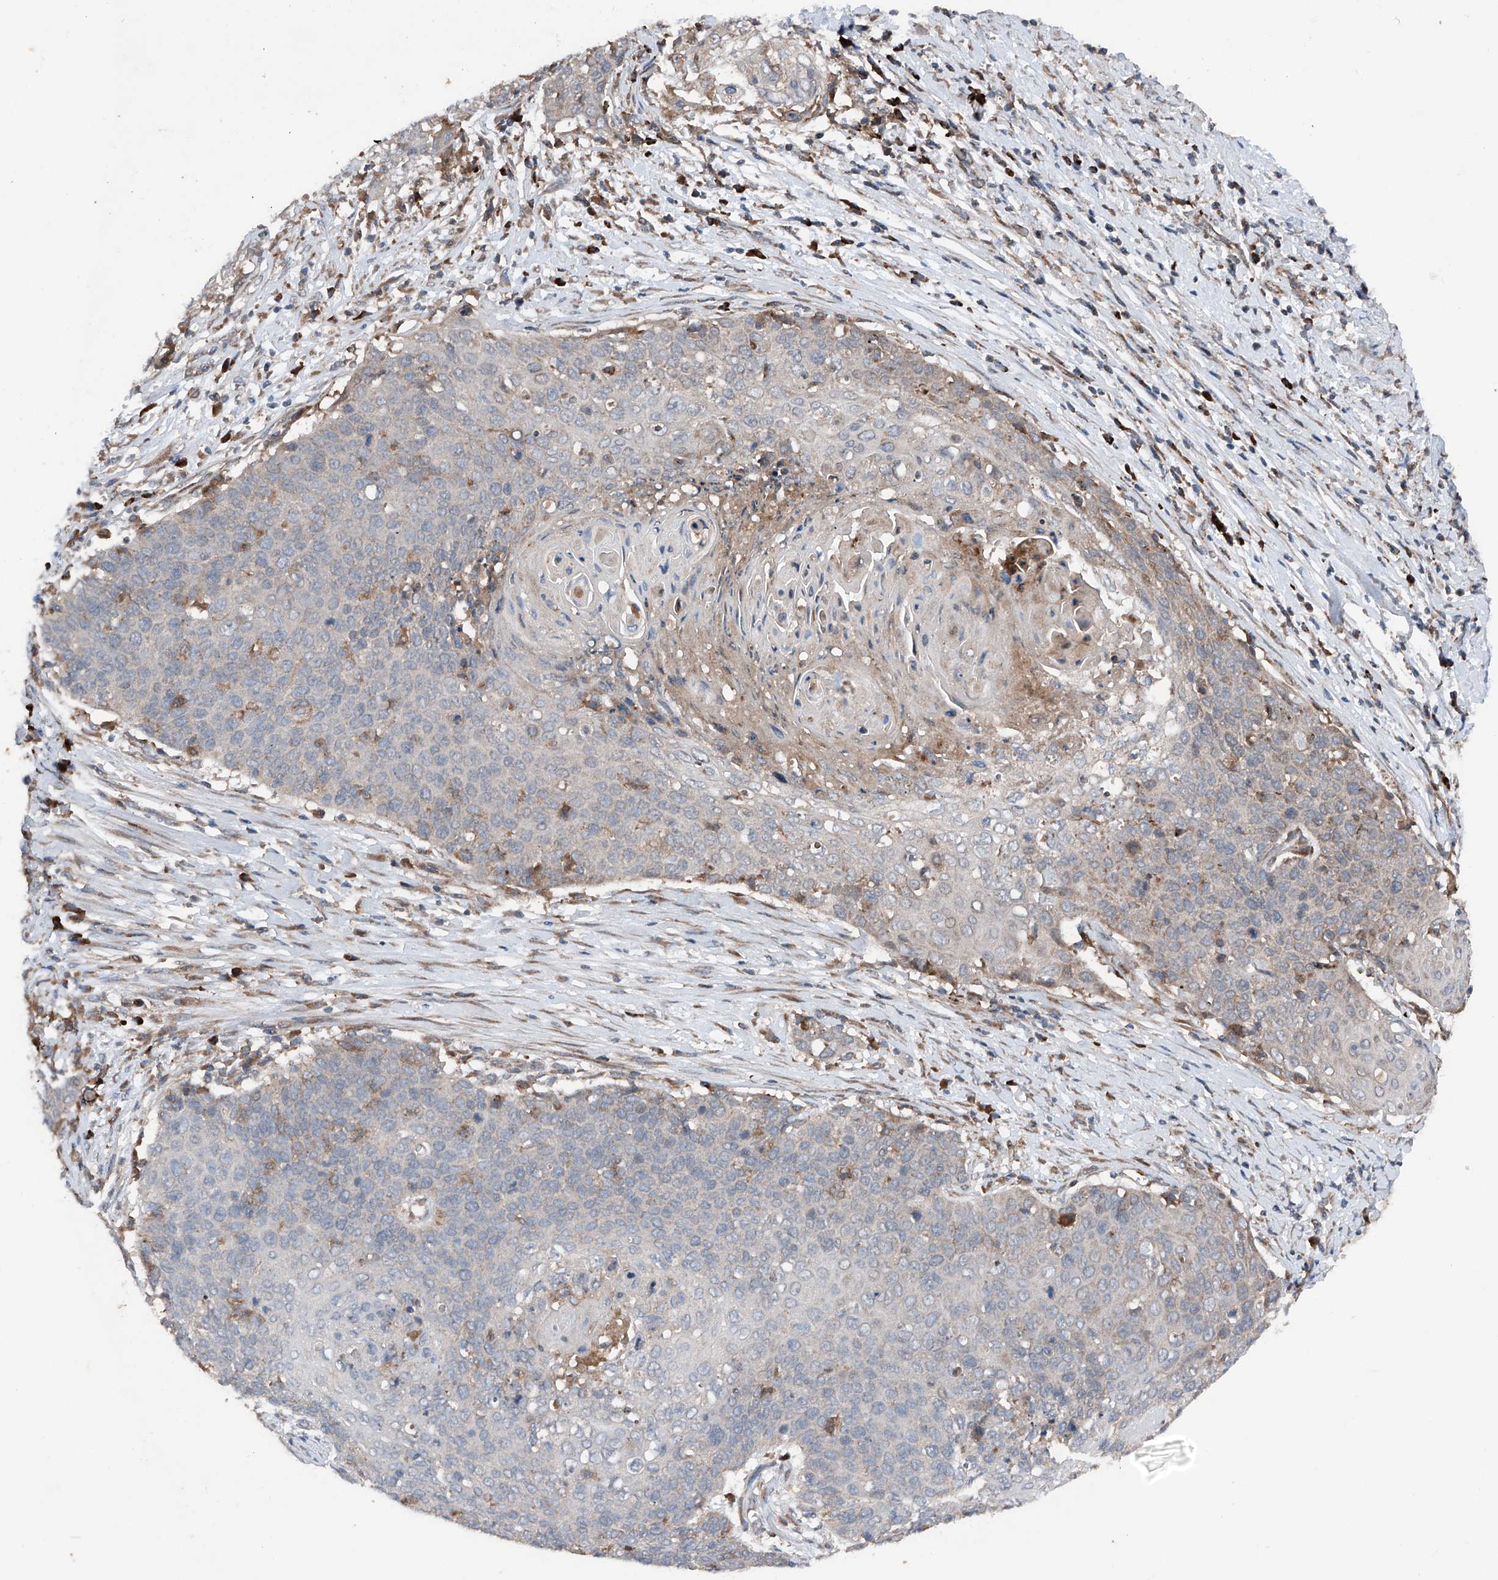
{"staining": {"intensity": "weak", "quantity": "25%-75%", "location": "cytoplasmic/membranous"}, "tissue": "cervical cancer", "cell_type": "Tumor cells", "image_type": "cancer", "snomed": [{"axis": "morphology", "description": "Squamous cell carcinoma, NOS"}, {"axis": "topography", "description": "Cervix"}], "caption": "The photomicrograph demonstrates immunohistochemical staining of squamous cell carcinoma (cervical). There is weak cytoplasmic/membranous expression is identified in approximately 25%-75% of tumor cells. The protein of interest is shown in brown color, while the nuclei are stained blue.", "gene": "DAD1", "patient": {"sex": "female", "age": 39}}